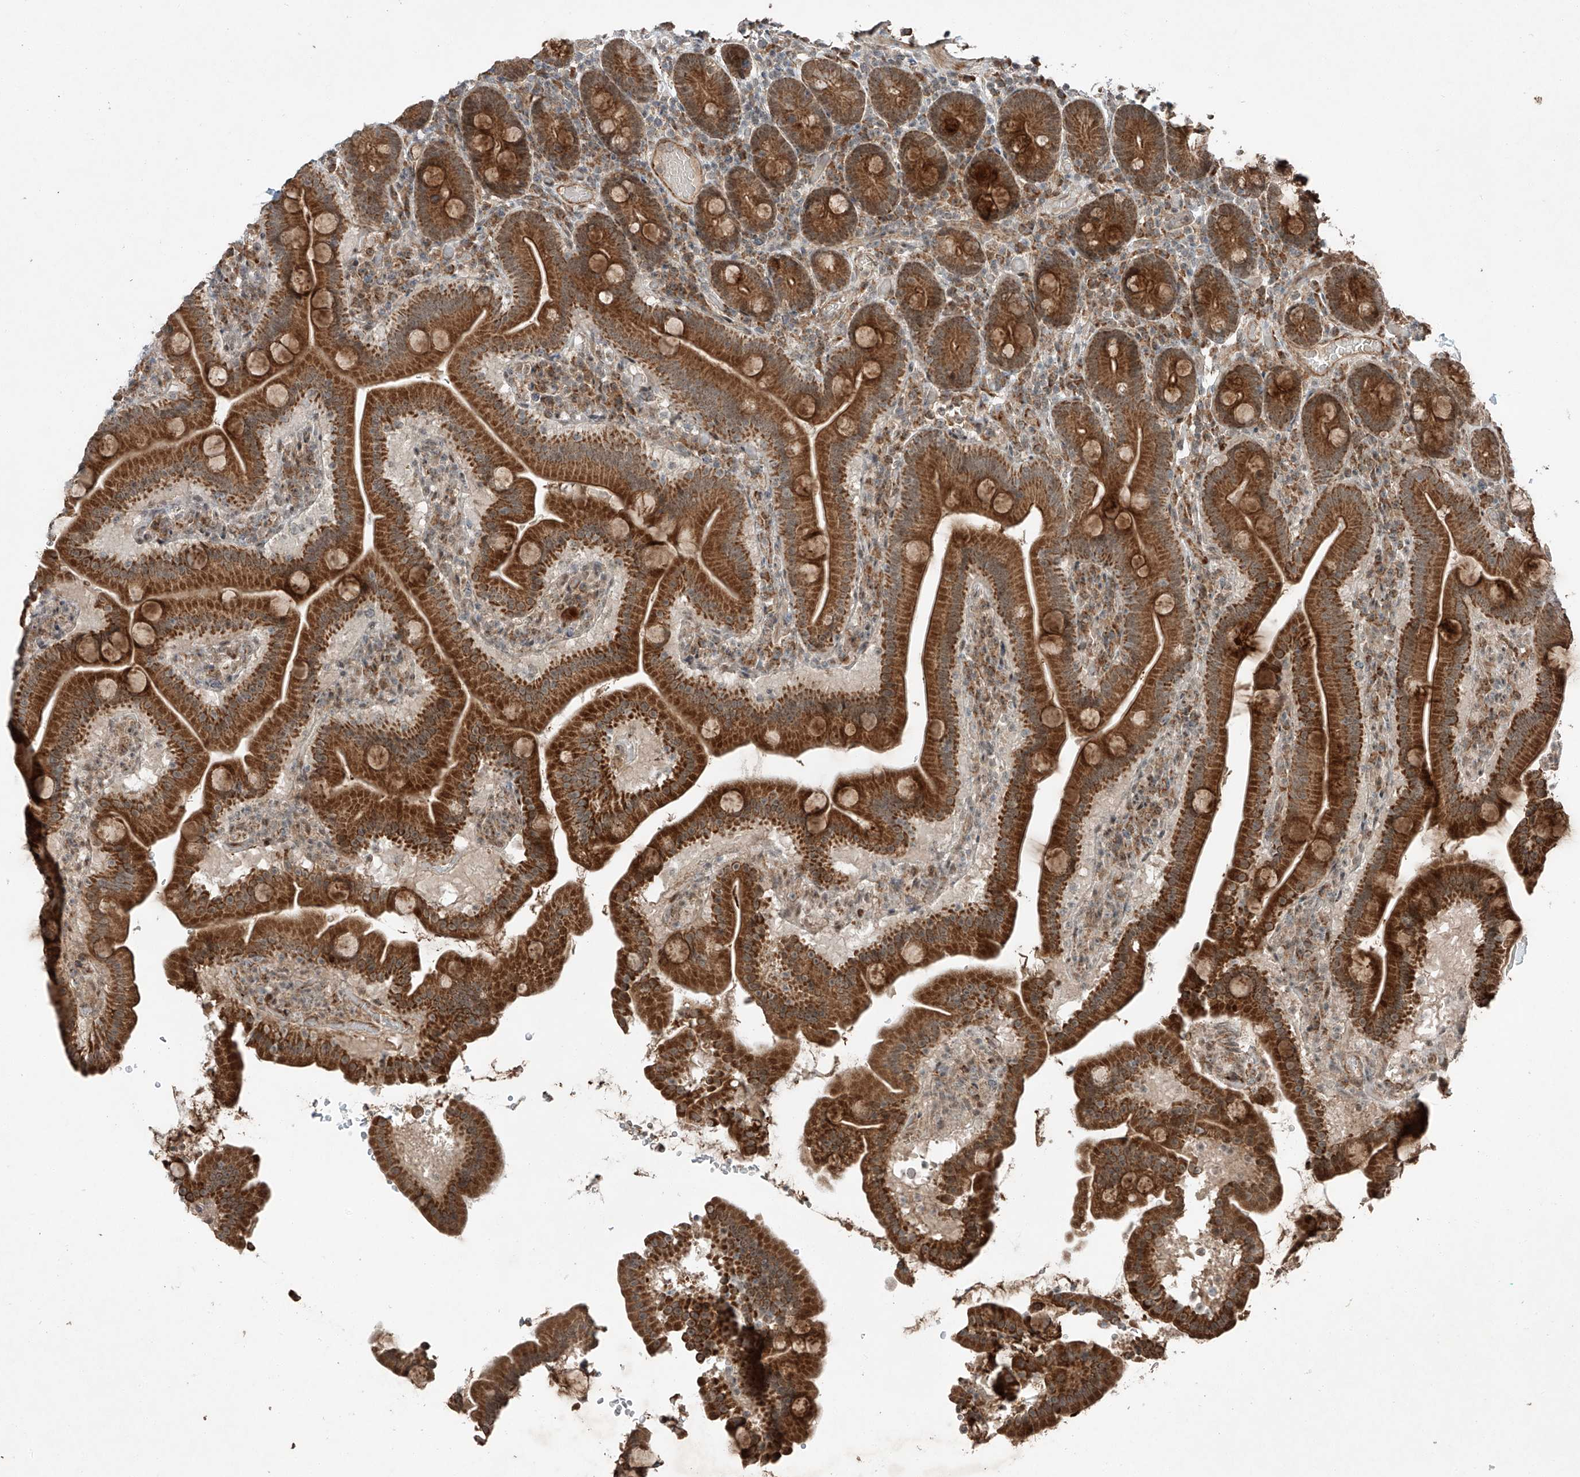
{"staining": {"intensity": "strong", "quantity": ">75%", "location": "cytoplasmic/membranous"}, "tissue": "duodenum", "cell_type": "Glandular cells", "image_type": "normal", "snomed": [{"axis": "morphology", "description": "Normal tissue, NOS"}, {"axis": "topography", "description": "Duodenum"}], "caption": "DAB (3,3'-diaminobenzidine) immunohistochemical staining of benign human duodenum displays strong cytoplasmic/membranous protein staining in approximately >75% of glandular cells. (DAB IHC with brightfield microscopy, high magnification).", "gene": "ZNF620", "patient": {"sex": "male", "age": 55}}